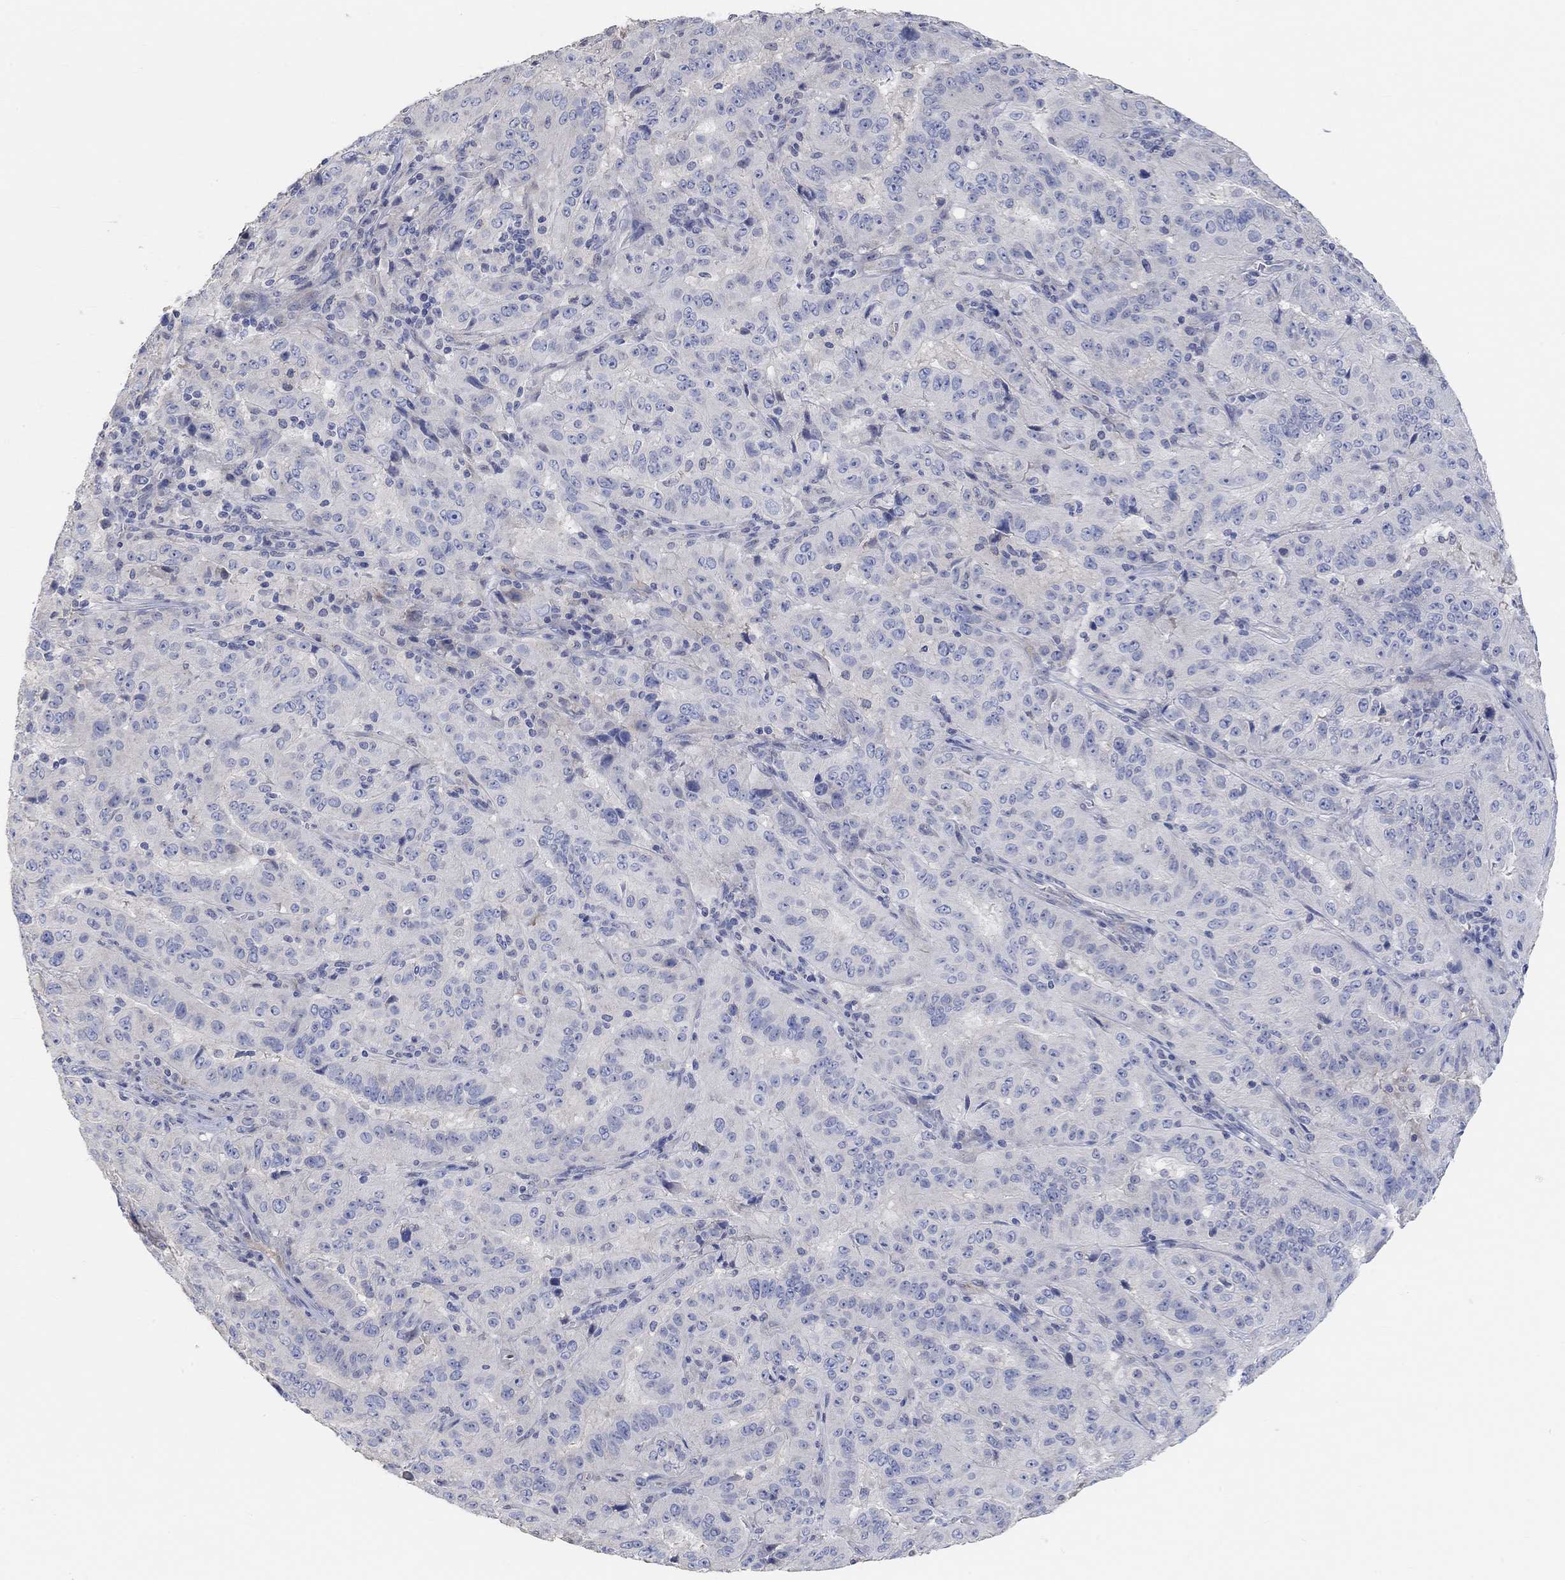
{"staining": {"intensity": "negative", "quantity": "none", "location": "none"}, "tissue": "pancreatic cancer", "cell_type": "Tumor cells", "image_type": "cancer", "snomed": [{"axis": "morphology", "description": "Adenocarcinoma, NOS"}, {"axis": "topography", "description": "Pancreas"}], "caption": "Immunohistochemistry of adenocarcinoma (pancreatic) shows no positivity in tumor cells. (Stains: DAB (3,3'-diaminobenzidine) immunohistochemistry with hematoxylin counter stain, Microscopy: brightfield microscopy at high magnification).", "gene": "NLRP14", "patient": {"sex": "male", "age": 63}}